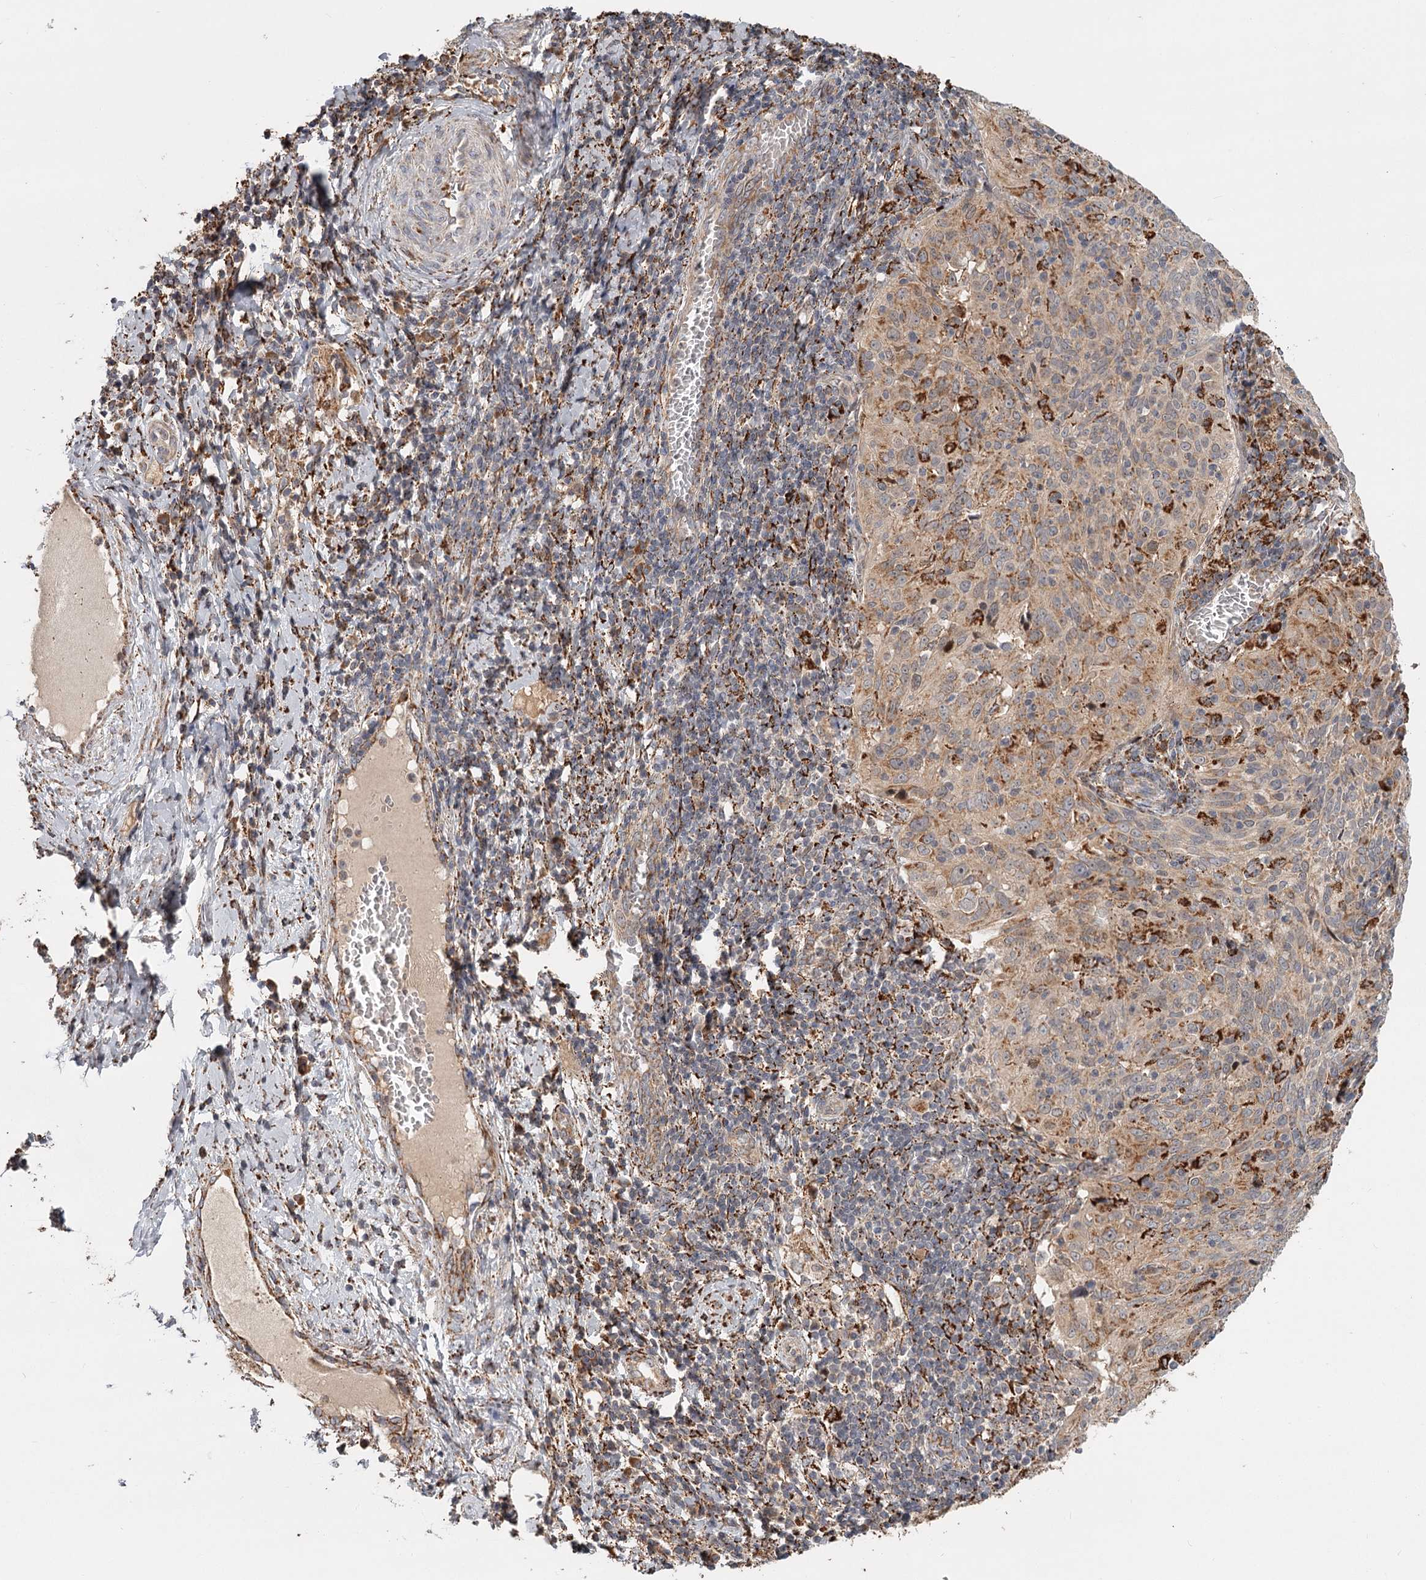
{"staining": {"intensity": "moderate", "quantity": ">75%", "location": "cytoplasmic/membranous"}, "tissue": "cervical cancer", "cell_type": "Tumor cells", "image_type": "cancer", "snomed": [{"axis": "morphology", "description": "Squamous cell carcinoma, NOS"}, {"axis": "topography", "description": "Cervix"}], "caption": "Cervical squamous cell carcinoma stained for a protein reveals moderate cytoplasmic/membranous positivity in tumor cells. Using DAB (3,3'-diaminobenzidine) (brown) and hematoxylin (blue) stains, captured at high magnification using brightfield microscopy.", "gene": "CDC123", "patient": {"sex": "female", "age": 31}}